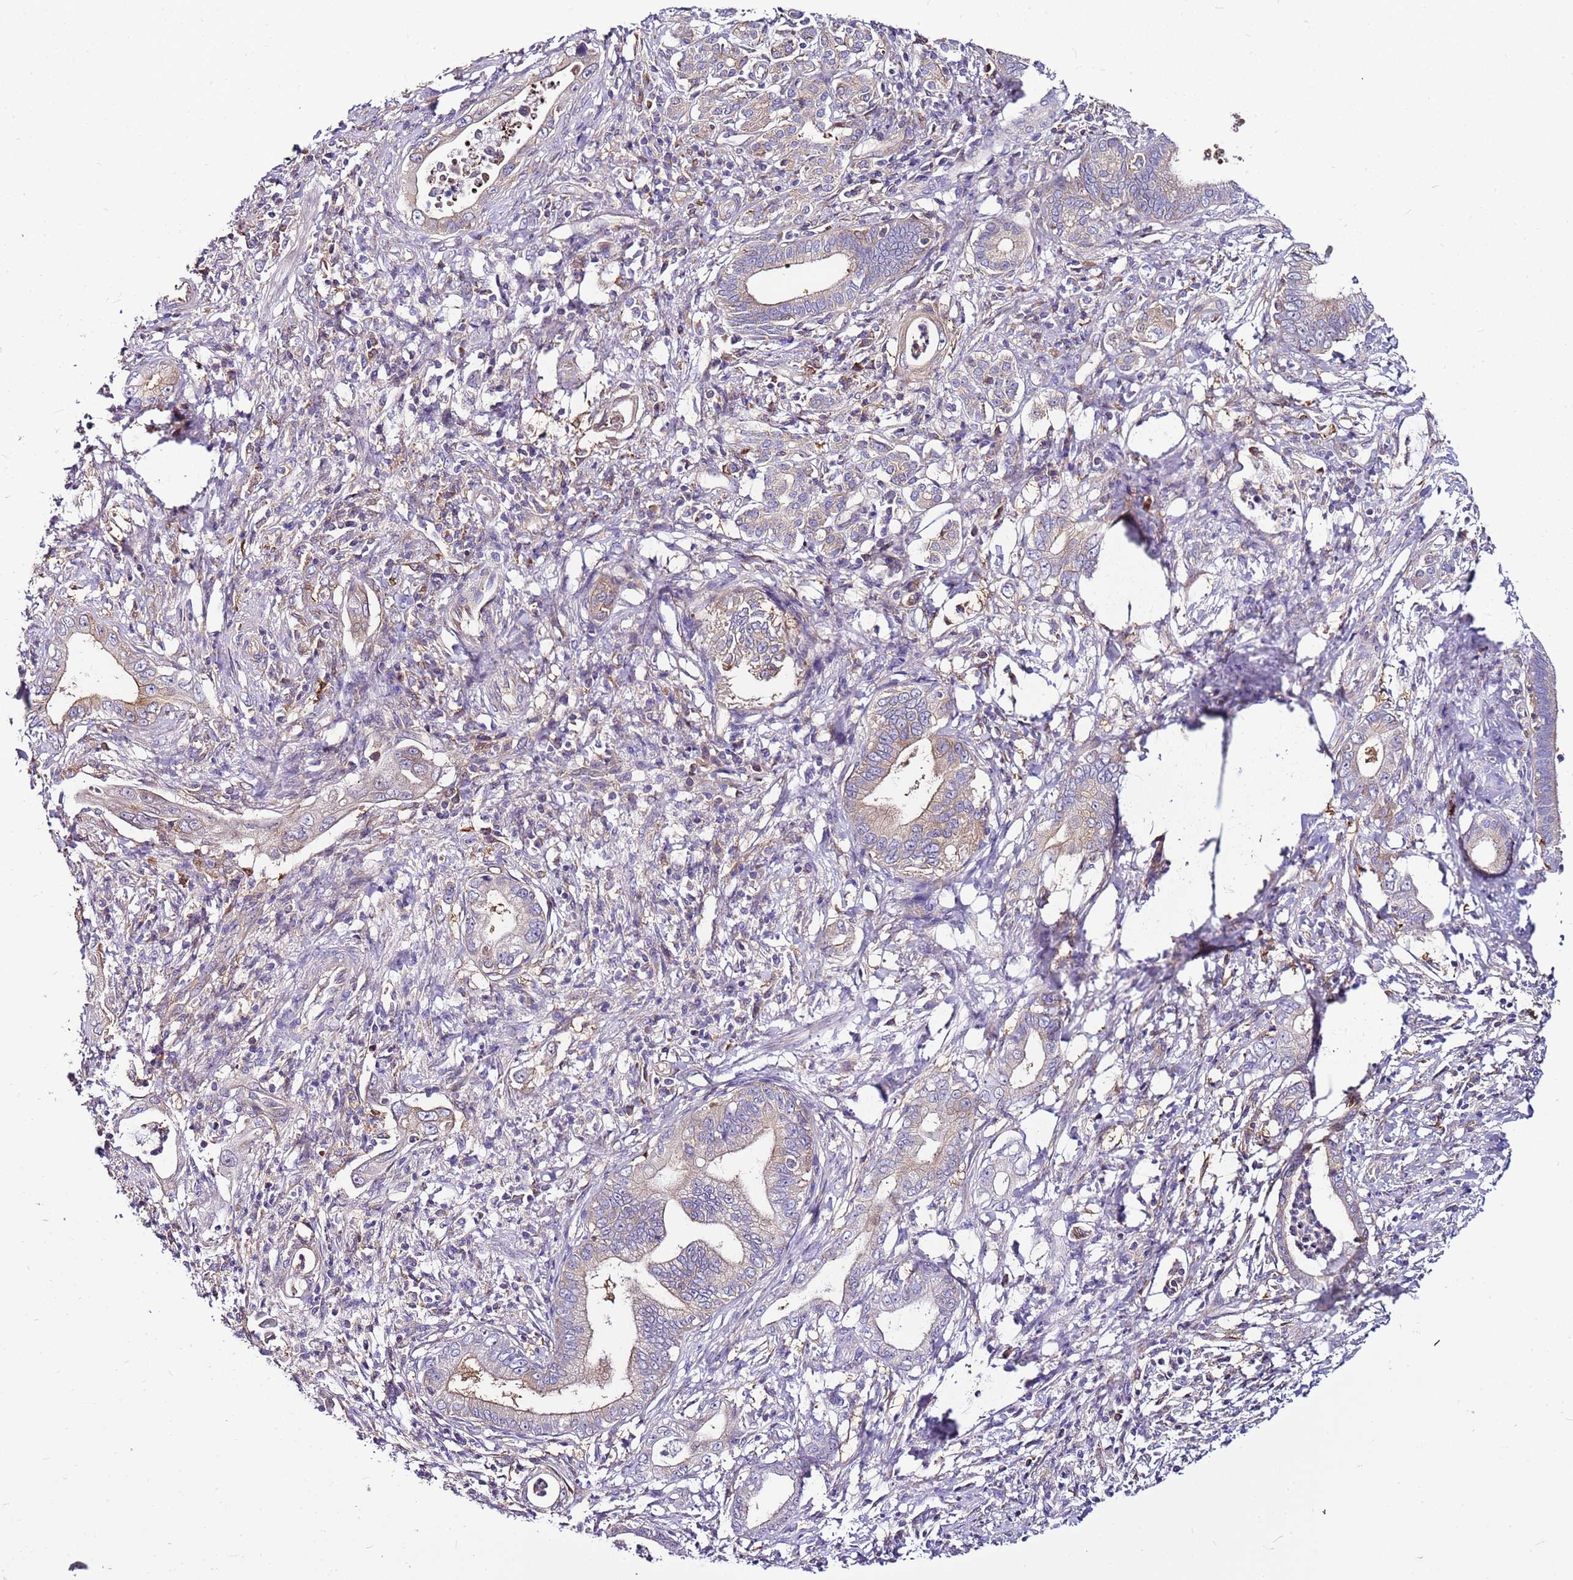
{"staining": {"intensity": "weak", "quantity": "<25%", "location": "cytoplasmic/membranous"}, "tissue": "pancreatic cancer", "cell_type": "Tumor cells", "image_type": "cancer", "snomed": [{"axis": "morphology", "description": "Normal tissue, NOS"}, {"axis": "morphology", "description": "Adenocarcinoma, NOS"}, {"axis": "topography", "description": "Pancreas"}], "caption": "Adenocarcinoma (pancreatic) was stained to show a protein in brown. There is no significant expression in tumor cells.", "gene": "ATXN2L", "patient": {"sex": "female", "age": 55}}